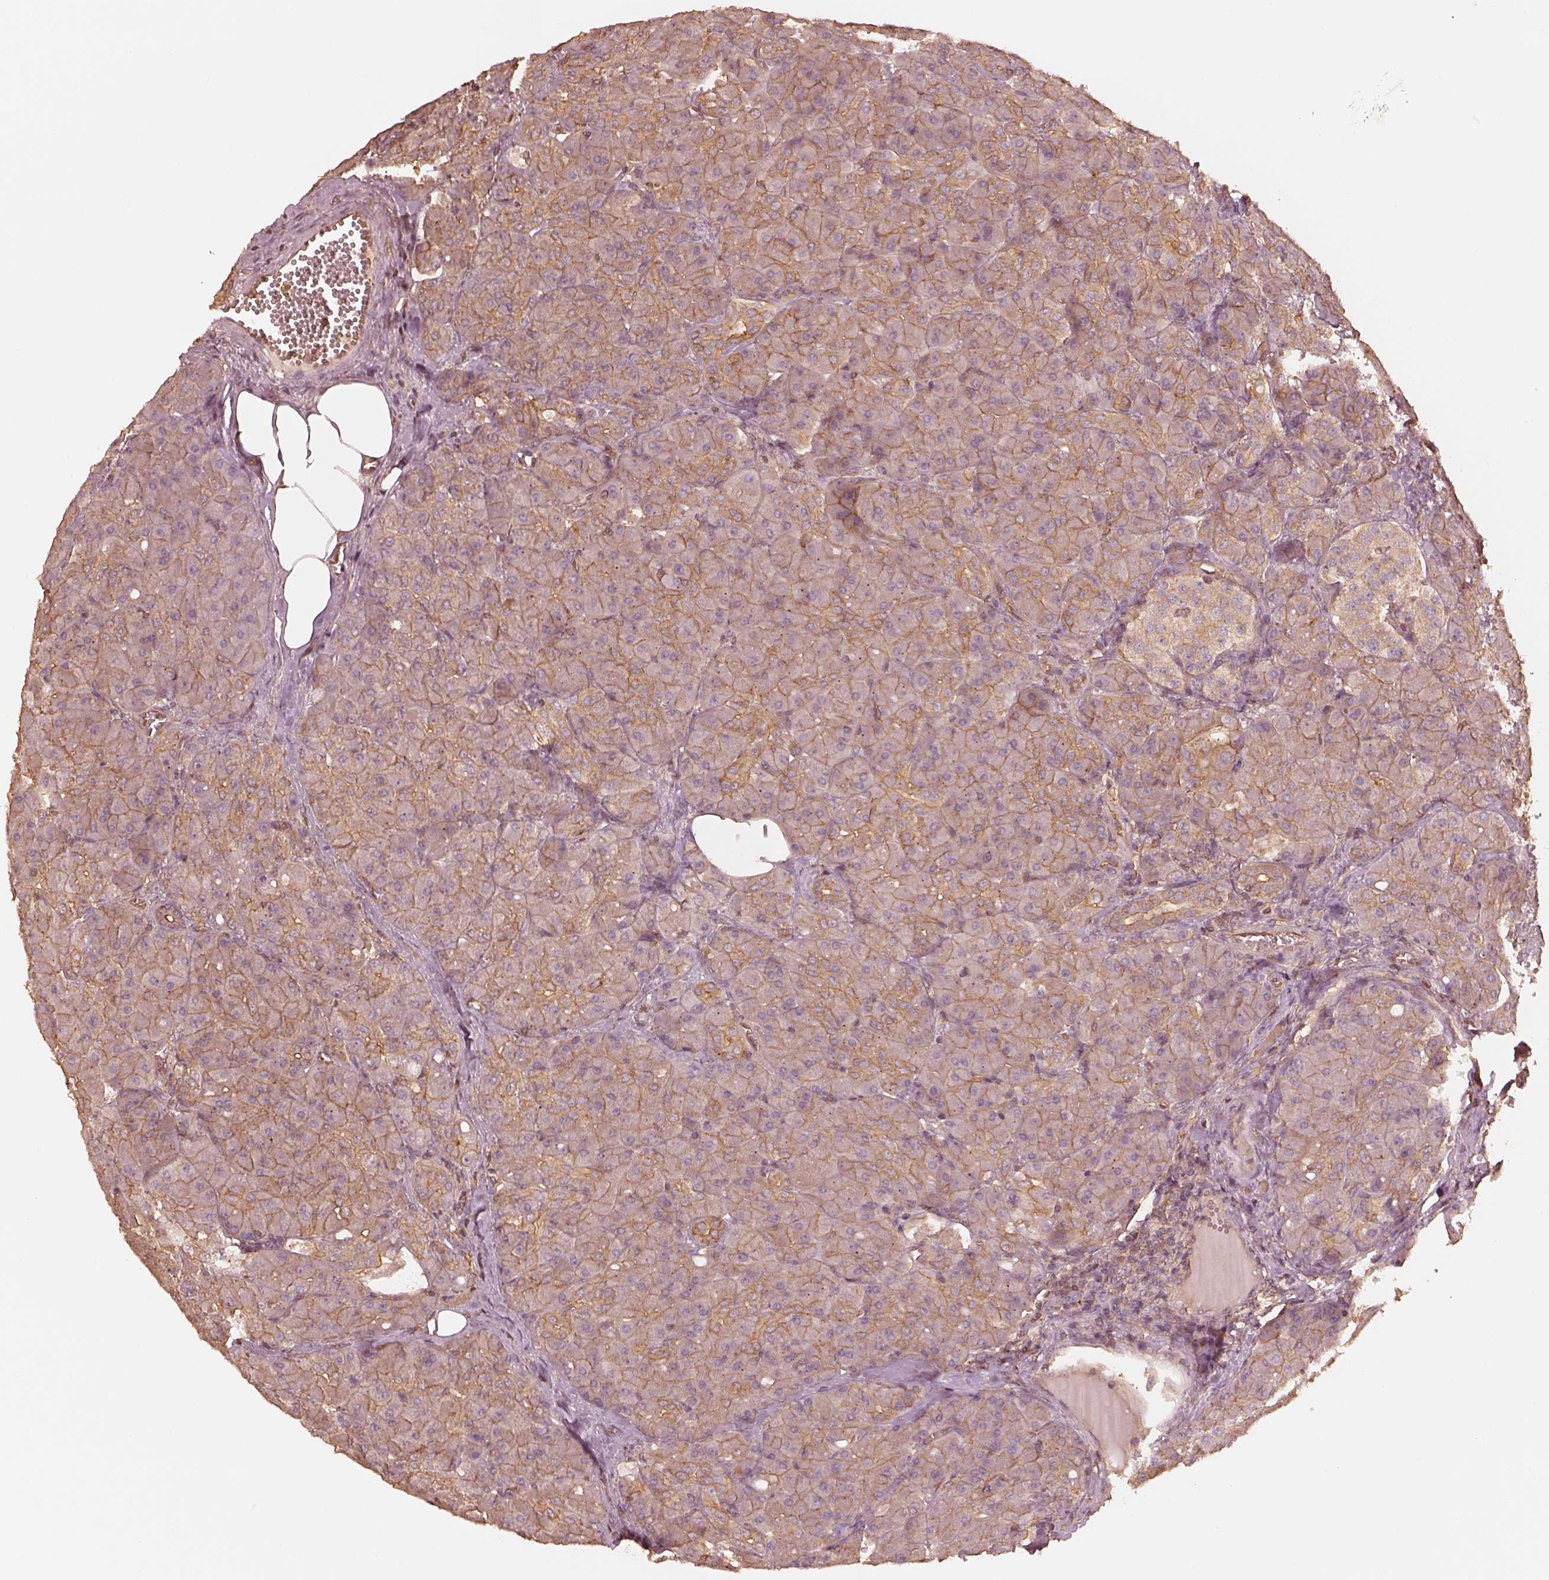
{"staining": {"intensity": "moderate", "quantity": ">75%", "location": "cytoplasmic/membranous"}, "tissue": "pancreas", "cell_type": "Exocrine glandular cells", "image_type": "normal", "snomed": [{"axis": "morphology", "description": "Normal tissue, NOS"}, {"axis": "topography", "description": "Pancreas"}], "caption": "A high-resolution photomicrograph shows immunohistochemistry (IHC) staining of benign pancreas, which displays moderate cytoplasmic/membranous expression in approximately >75% of exocrine glandular cells. The protein of interest is stained brown, and the nuclei are stained in blue (DAB (3,3'-diaminobenzidine) IHC with brightfield microscopy, high magnification).", "gene": "WDR7", "patient": {"sex": "male", "age": 55}}